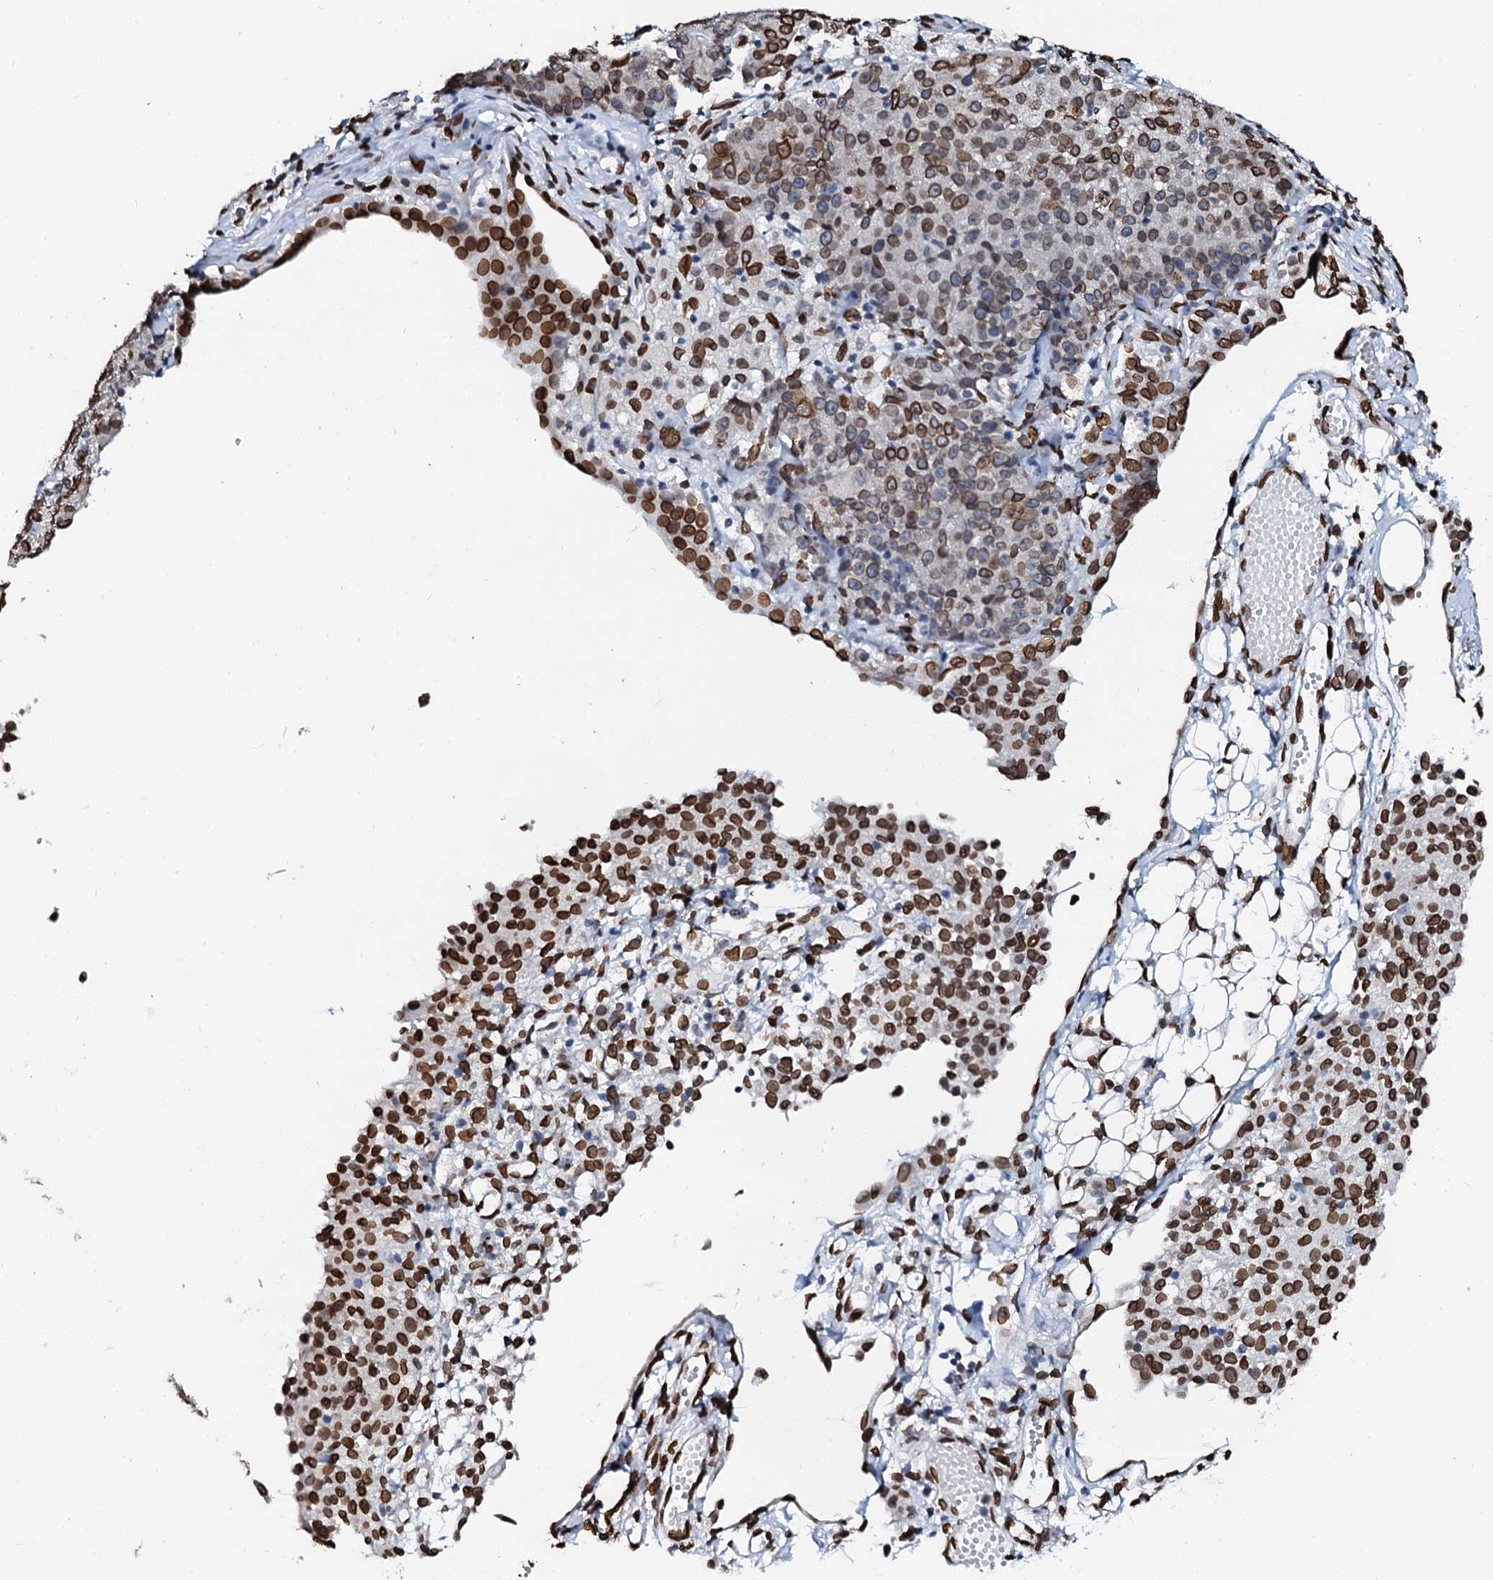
{"staining": {"intensity": "strong", "quantity": ">75%", "location": "cytoplasmic/membranous,nuclear"}, "tissue": "ovarian cancer", "cell_type": "Tumor cells", "image_type": "cancer", "snomed": [{"axis": "morphology", "description": "Carcinoma, endometroid"}, {"axis": "topography", "description": "Ovary"}], "caption": "Ovarian cancer stained with DAB immunohistochemistry (IHC) shows high levels of strong cytoplasmic/membranous and nuclear expression in about >75% of tumor cells.", "gene": "KATNAL2", "patient": {"sex": "female", "age": 42}}